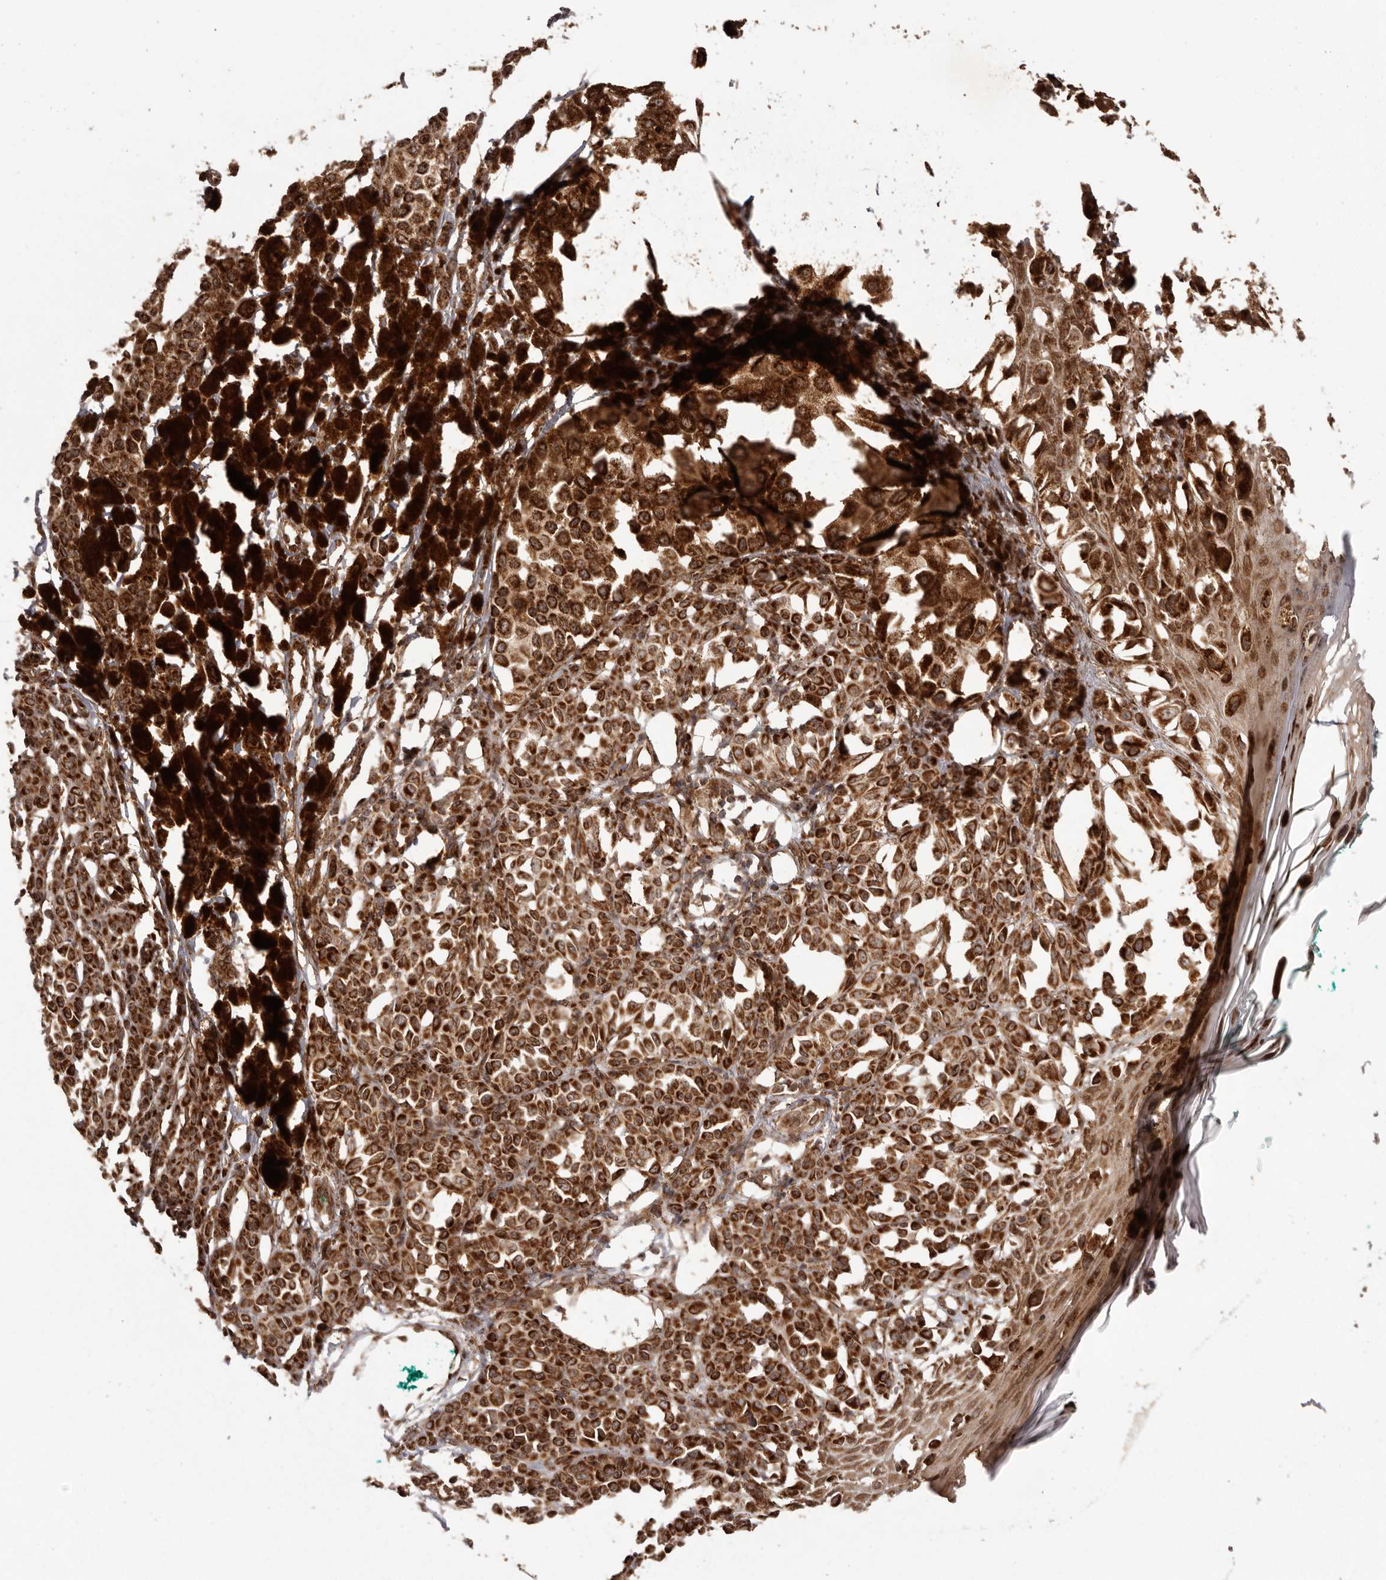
{"staining": {"intensity": "strong", "quantity": ">75%", "location": "cytoplasmic/membranous"}, "tissue": "melanoma", "cell_type": "Tumor cells", "image_type": "cancer", "snomed": [{"axis": "morphology", "description": "Malignant melanoma, NOS"}, {"axis": "topography", "description": "Skin of leg"}], "caption": "This histopathology image demonstrates IHC staining of human malignant melanoma, with high strong cytoplasmic/membranous staining in about >75% of tumor cells.", "gene": "CHRM2", "patient": {"sex": "female", "age": 72}}